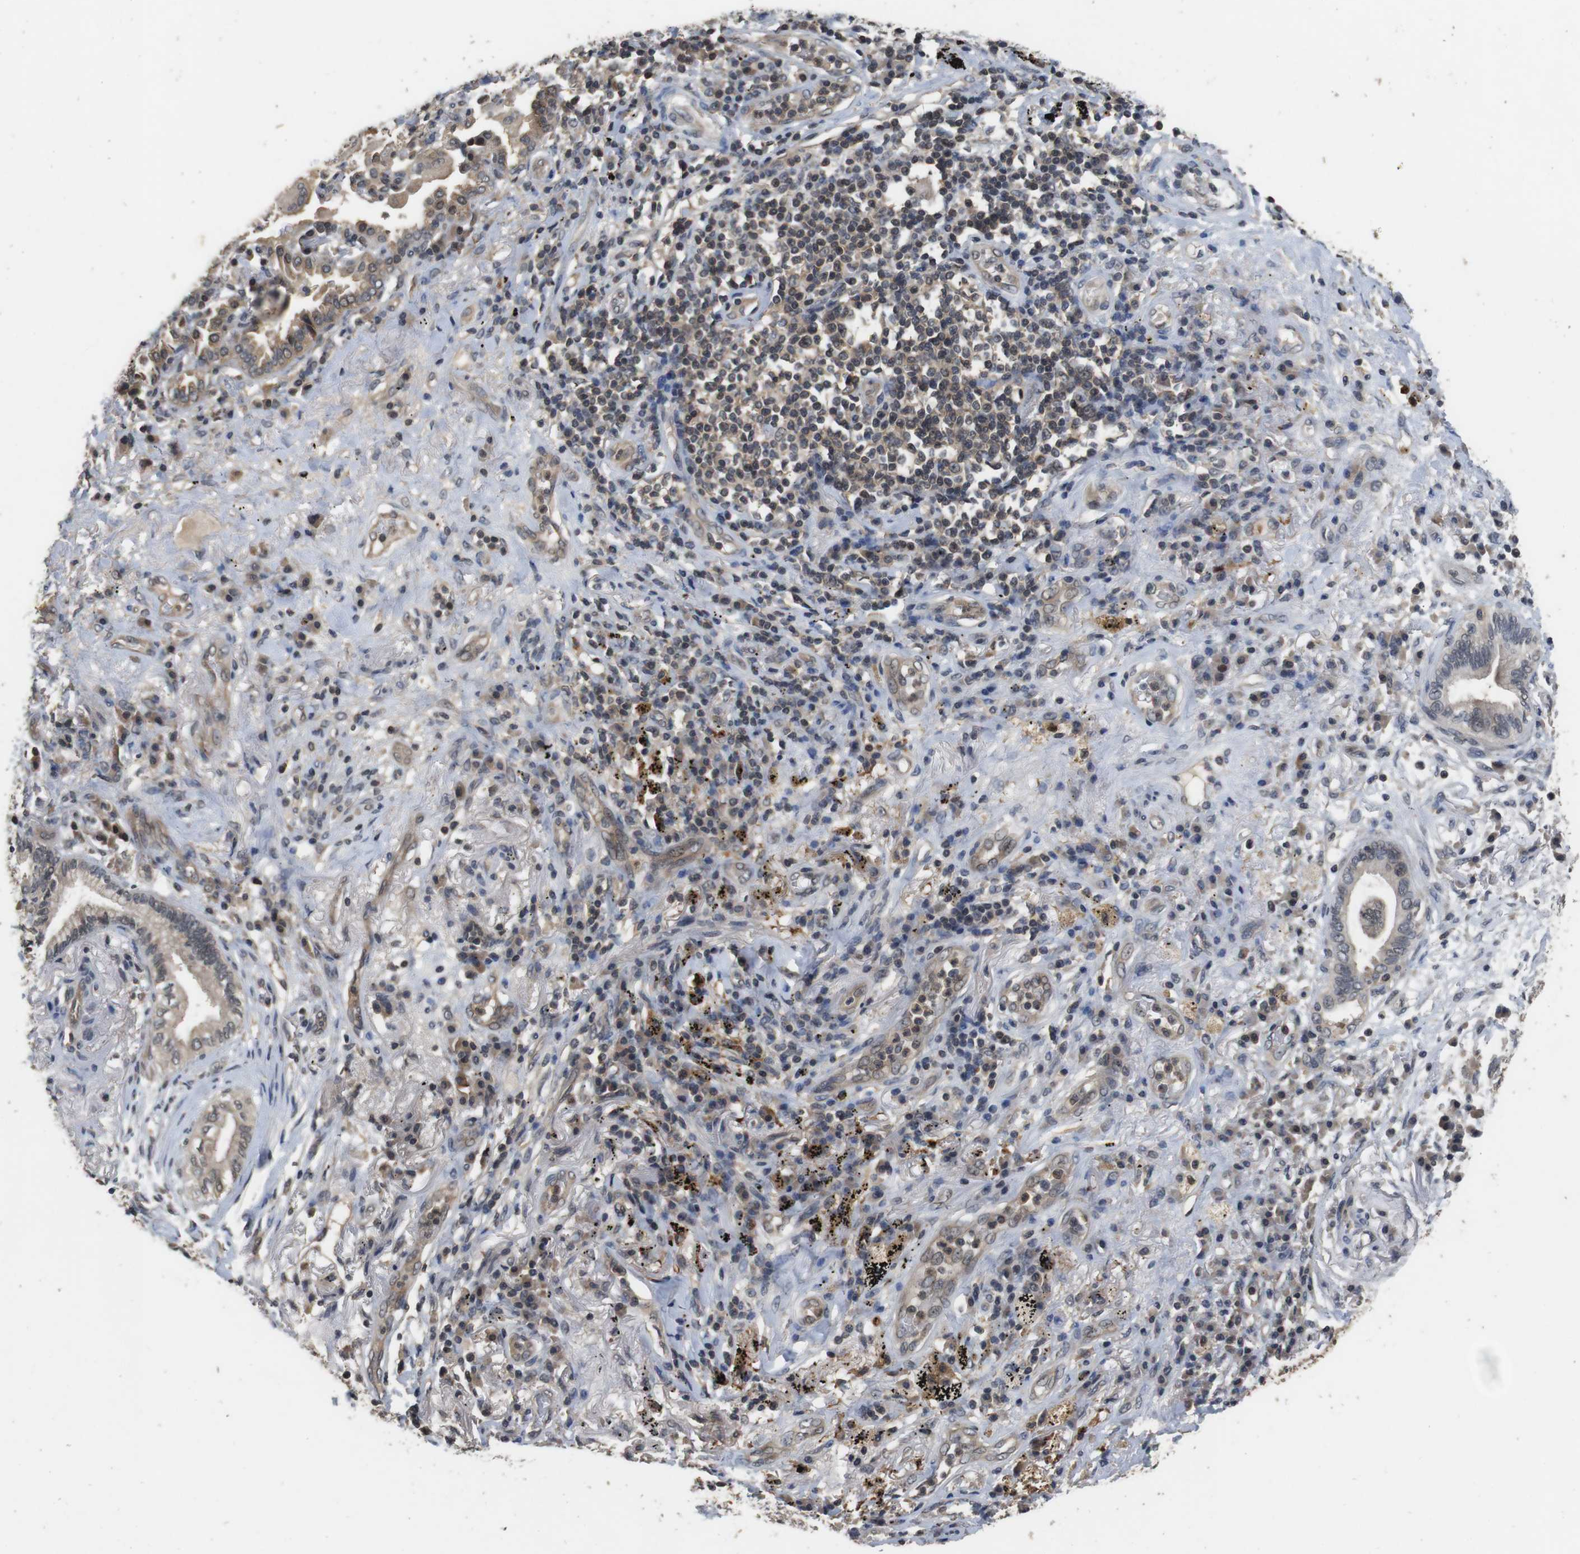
{"staining": {"intensity": "weak", "quantity": "<25%", "location": "cytoplasmic/membranous,nuclear"}, "tissue": "lung cancer", "cell_type": "Tumor cells", "image_type": "cancer", "snomed": [{"axis": "morphology", "description": "Normal tissue, NOS"}, {"axis": "morphology", "description": "Adenocarcinoma, NOS"}, {"axis": "topography", "description": "Bronchus"}, {"axis": "topography", "description": "Lung"}], "caption": "A photomicrograph of adenocarcinoma (lung) stained for a protein exhibits no brown staining in tumor cells.", "gene": "FADD", "patient": {"sex": "female", "age": 70}}